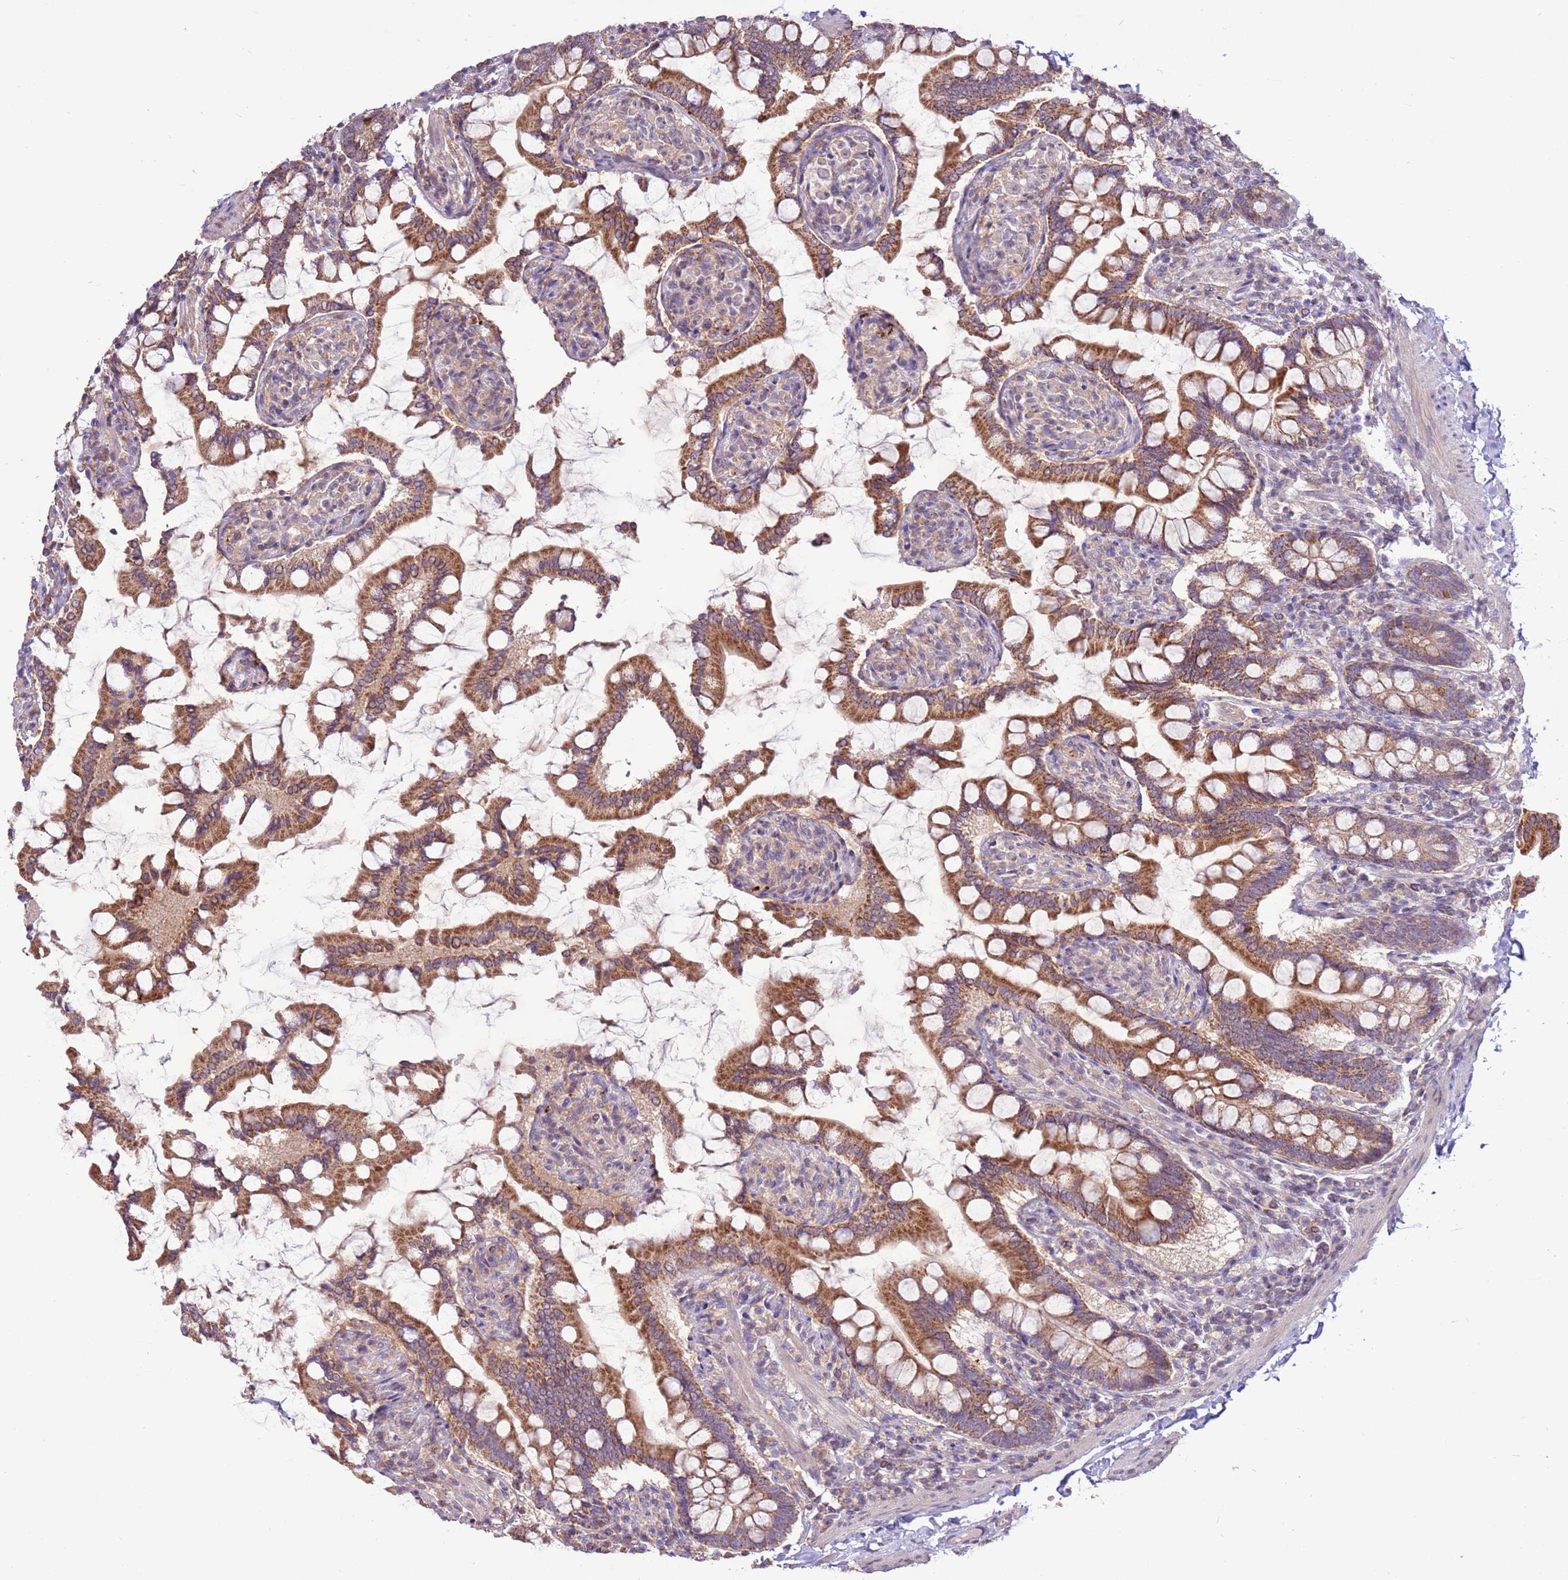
{"staining": {"intensity": "moderate", "quantity": ">75%", "location": "cytoplasmic/membranous"}, "tissue": "small intestine", "cell_type": "Glandular cells", "image_type": "normal", "snomed": [{"axis": "morphology", "description": "Normal tissue, NOS"}, {"axis": "topography", "description": "Small intestine"}], "caption": "Immunohistochemistry (IHC) of benign human small intestine displays medium levels of moderate cytoplasmic/membranous expression in approximately >75% of glandular cells. Nuclei are stained in blue.", "gene": "EVA1B", "patient": {"sex": "male", "age": 41}}